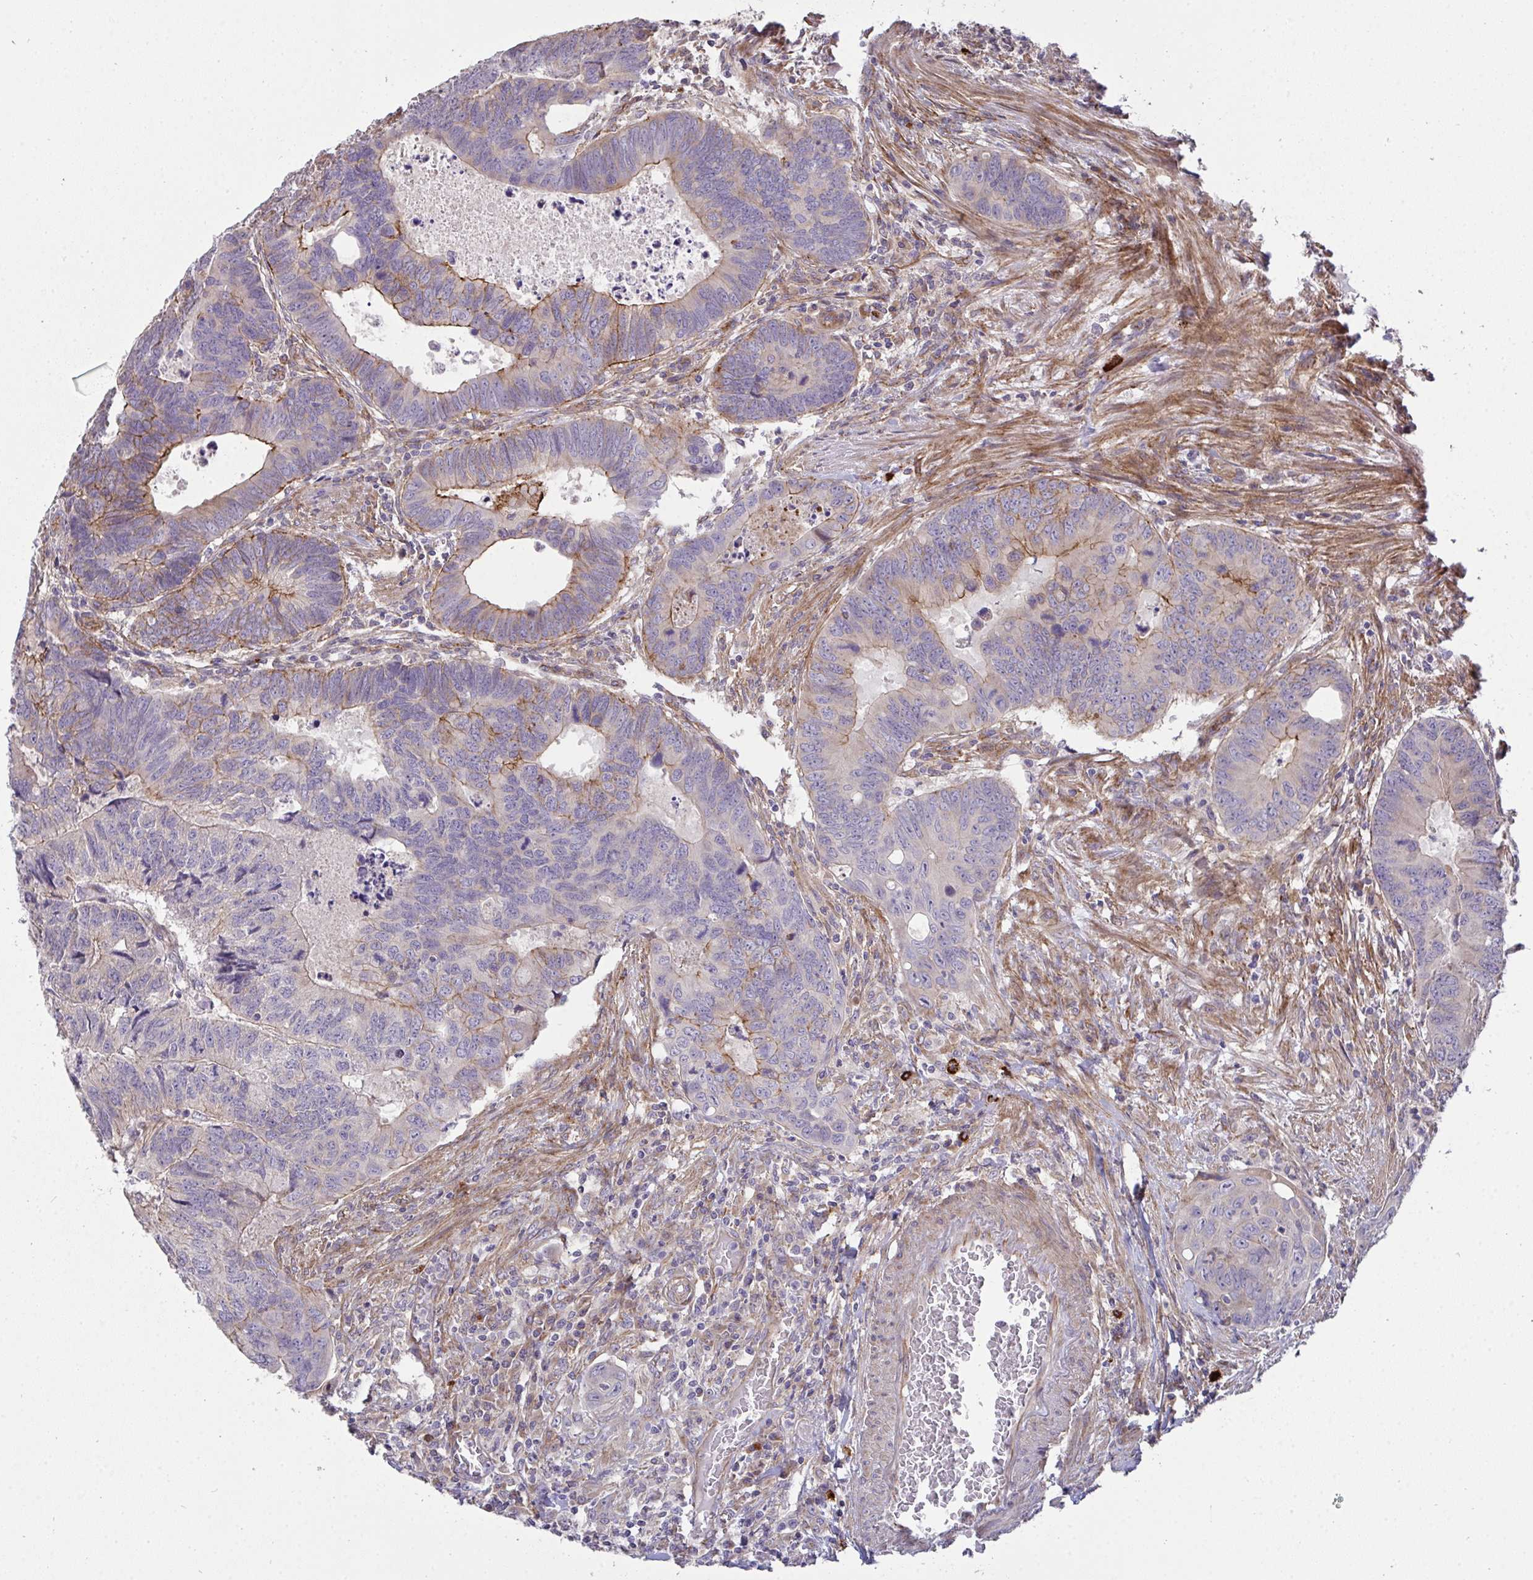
{"staining": {"intensity": "moderate", "quantity": "<25%", "location": "cytoplasmic/membranous"}, "tissue": "colorectal cancer", "cell_type": "Tumor cells", "image_type": "cancer", "snomed": [{"axis": "morphology", "description": "Adenocarcinoma, NOS"}, {"axis": "topography", "description": "Colon"}], "caption": "Colorectal adenocarcinoma stained with immunohistochemistry shows moderate cytoplasmic/membranous staining in about <25% of tumor cells.", "gene": "SH2D1B", "patient": {"sex": "male", "age": 62}}